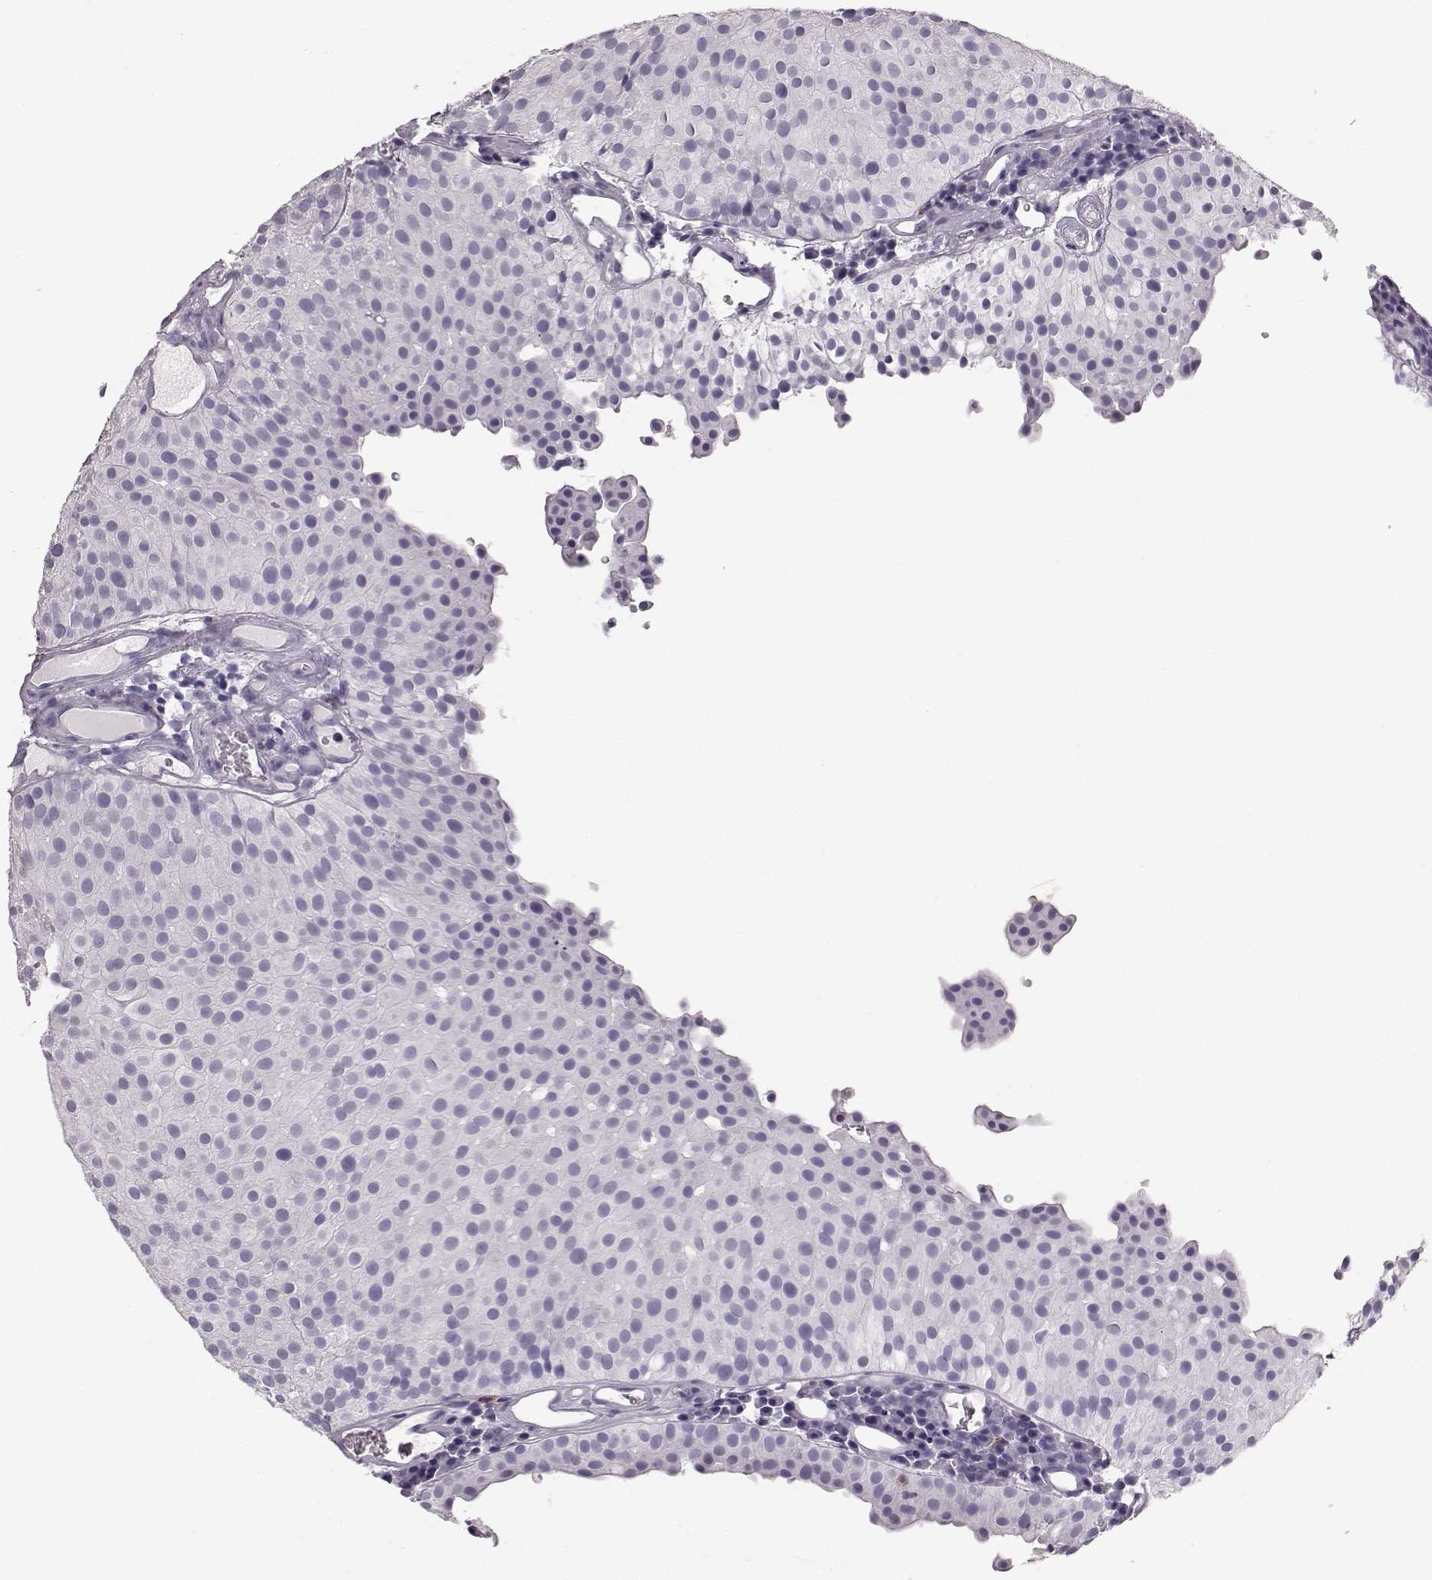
{"staining": {"intensity": "negative", "quantity": "none", "location": "none"}, "tissue": "urothelial cancer", "cell_type": "Tumor cells", "image_type": "cancer", "snomed": [{"axis": "morphology", "description": "Urothelial carcinoma, Low grade"}, {"axis": "topography", "description": "Urinary bladder"}], "caption": "The immunohistochemistry histopathology image has no significant staining in tumor cells of urothelial cancer tissue. (Immunohistochemistry, brightfield microscopy, high magnification).", "gene": "NPTXR", "patient": {"sex": "female", "age": 87}}